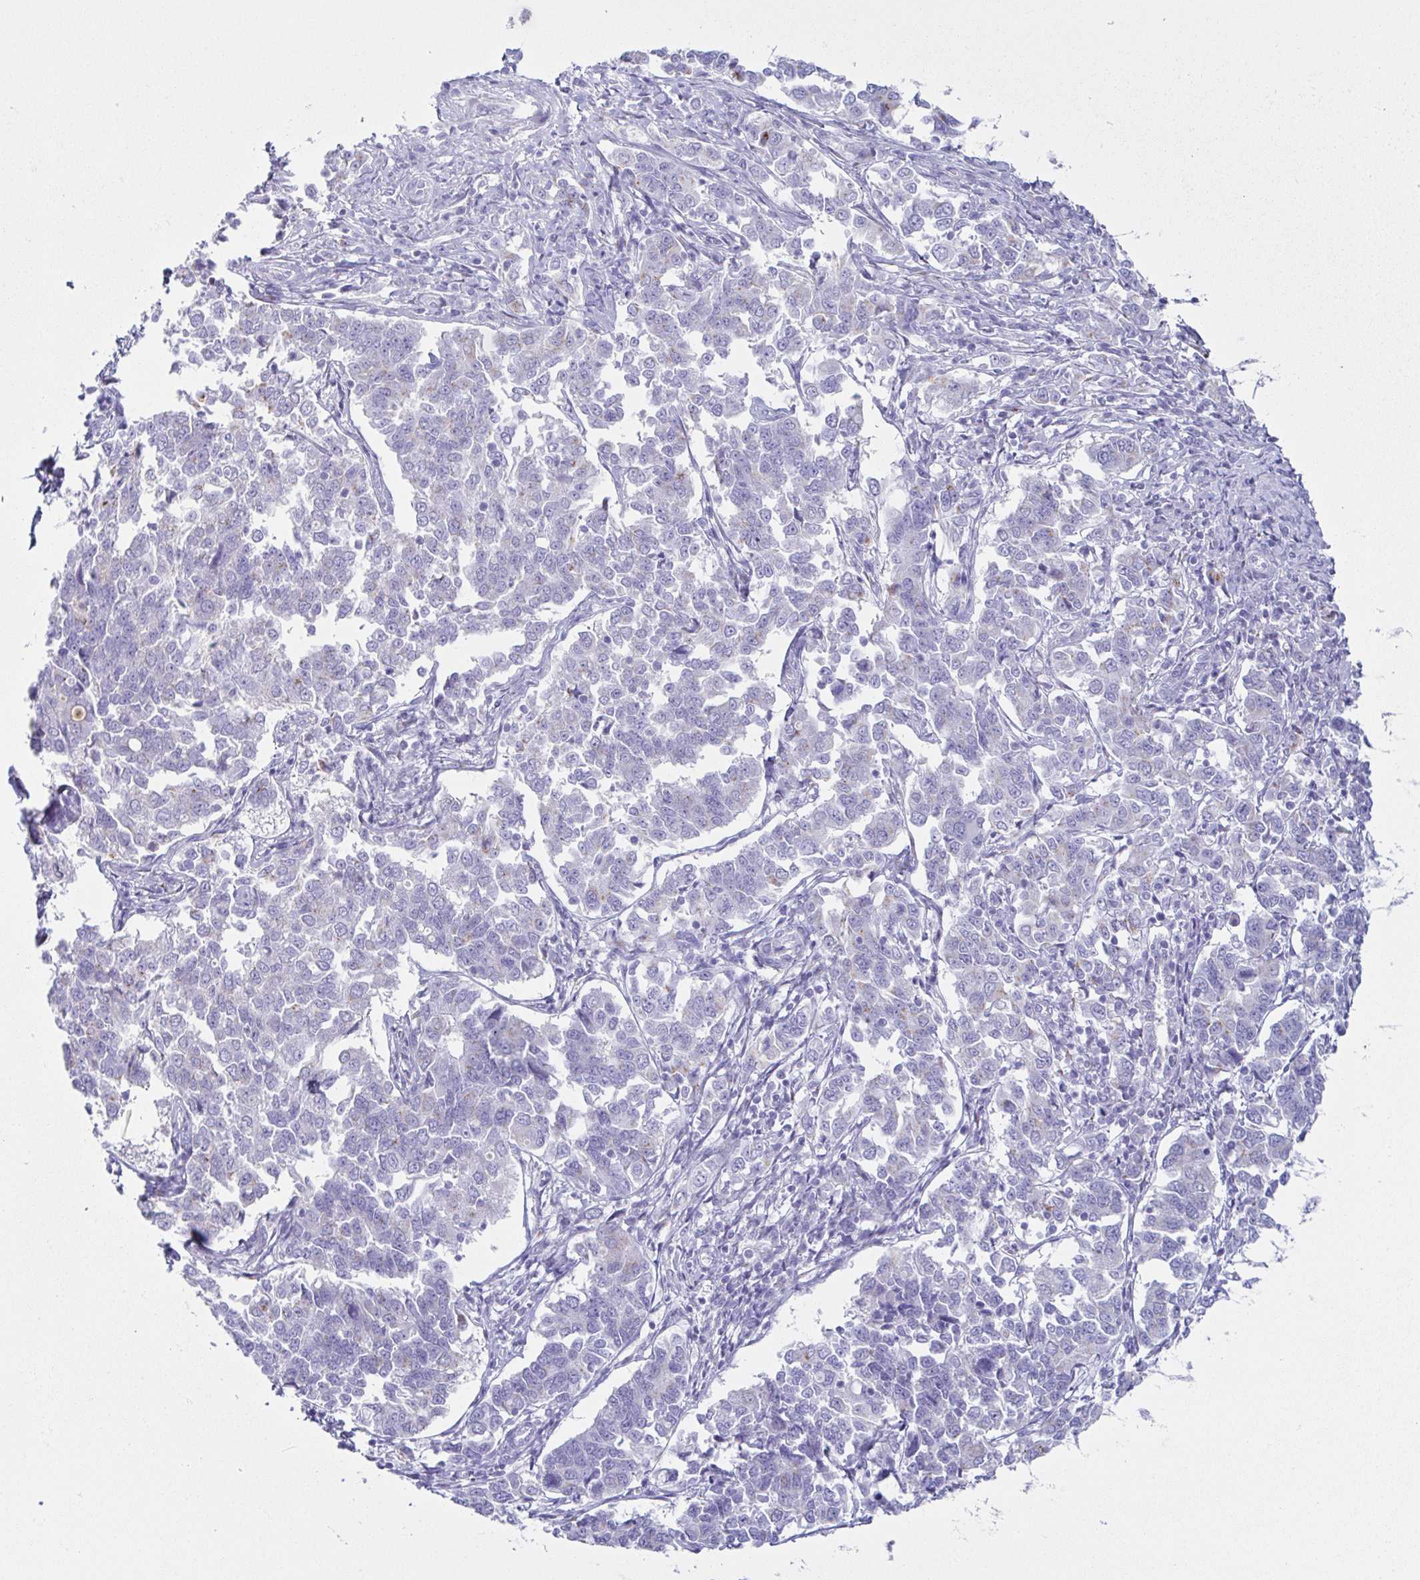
{"staining": {"intensity": "negative", "quantity": "none", "location": "none"}, "tissue": "endometrial cancer", "cell_type": "Tumor cells", "image_type": "cancer", "snomed": [{"axis": "morphology", "description": "Adenocarcinoma, NOS"}, {"axis": "topography", "description": "Endometrium"}], "caption": "IHC photomicrograph of adenocarcinoma (endometrial) stained for a protein (brown), which exhibits no expression in tumor cells.", "gene": "LDLRAD1", "patient": {"sex": "female", "age": 43}}